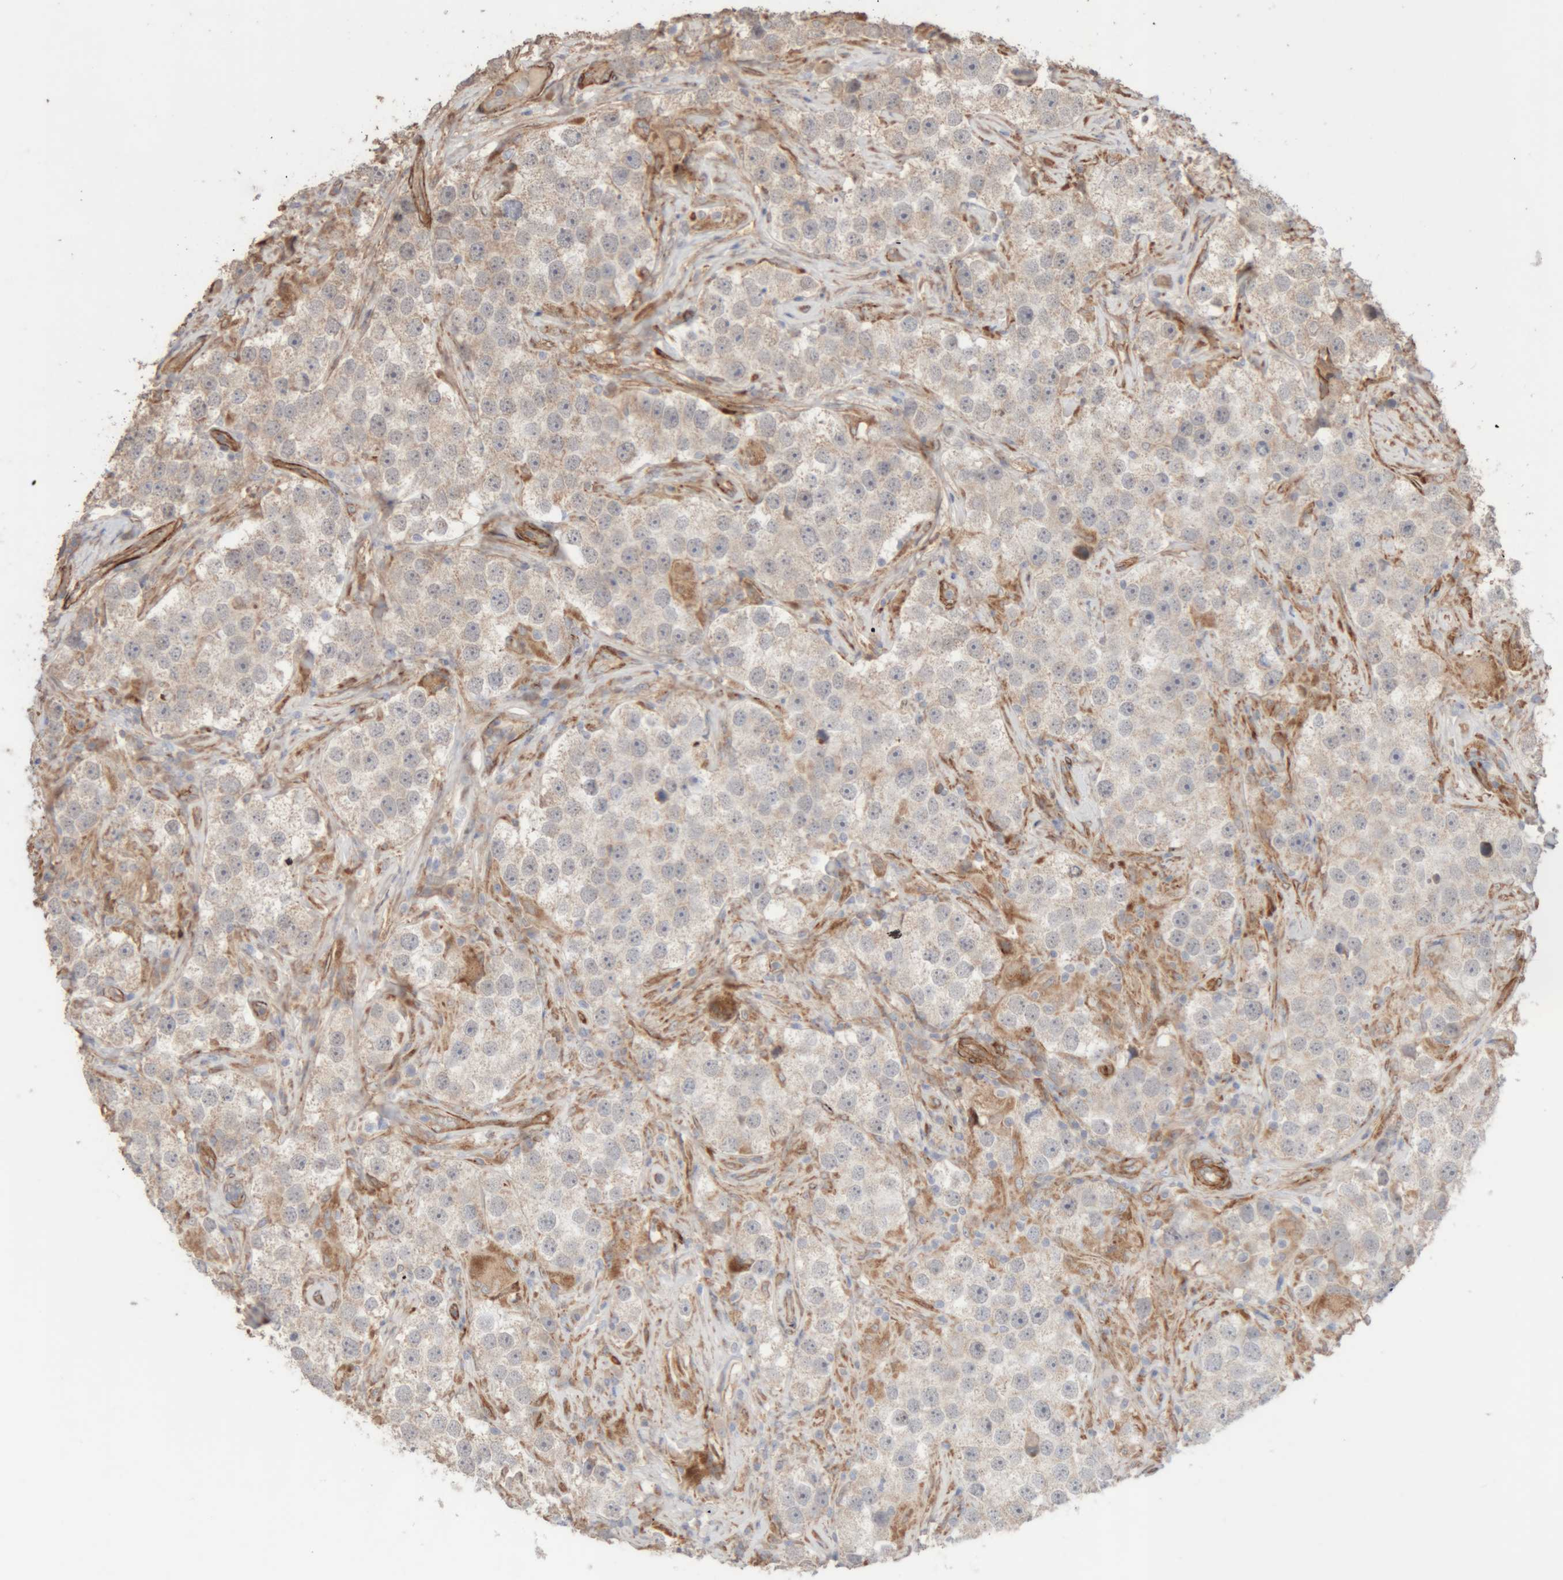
{"staining": {"intensity": "weak", "quantity": "<25%", "location": "cytoplasmic/membranous"}, "tissue": "testis cancer", "cell_type": "Tumor cells", "image_type": "cancer", "snomed": [{"axis": "morphology", "description": "Seminoma, NOS"}, {"axis": "topography", "description": "Testis"}], "caption": "This image is of seminoma (testis) stained with immunohistochemistry (IHC) to label a protein in brown with the nuclei are counter-stained blue. There is no staining in tumor cells.", "gene": "RAB32", "patient": {"sex": "male", "age": 49}}